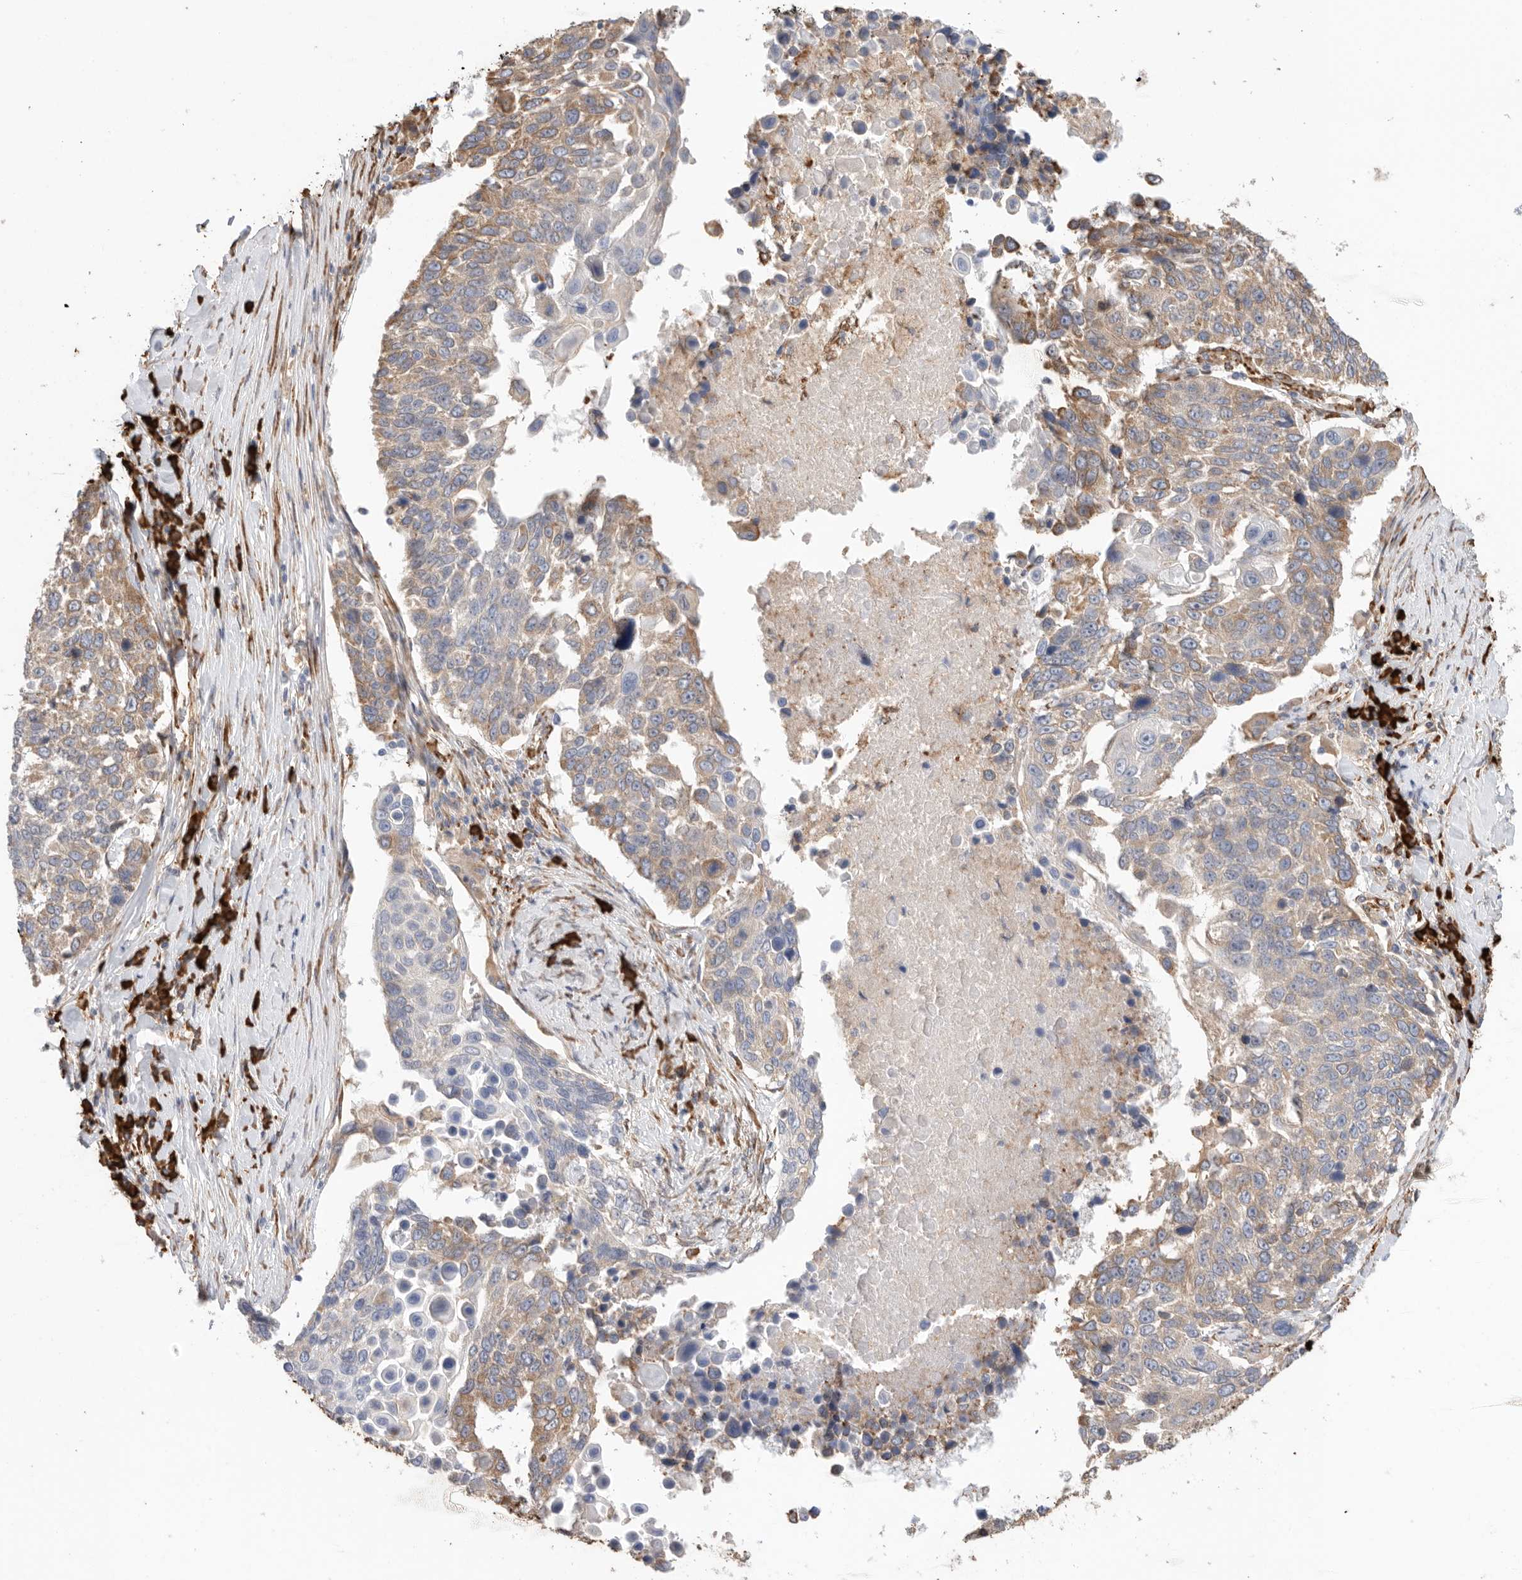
{"staining": {"intensity": "weak", "quantity": "25%-75%", "location": "cytoplasmic/membranous"}, "tissue": "lung cancer", "cell_type": "Tumor cells", "image_type": "cancer", "snomed": [{"axis": "morphology", "description": "Squamous cell carcinoma, NOS"}, {"axis": "topography", "description": "Lung"}], "caption": "Weak cytoplasmic/membranous expression is seen in about 25%-75% of tumor cells in lung cancer. The staining is performed using DAB (3,3'-diaminobenzidine) brown chromogen to label protein expression. The nuclei are counter-stained blue using hematoxylin.", "gene": "BLOC1S5", "patient": {"sex": "male", "age": 66}}